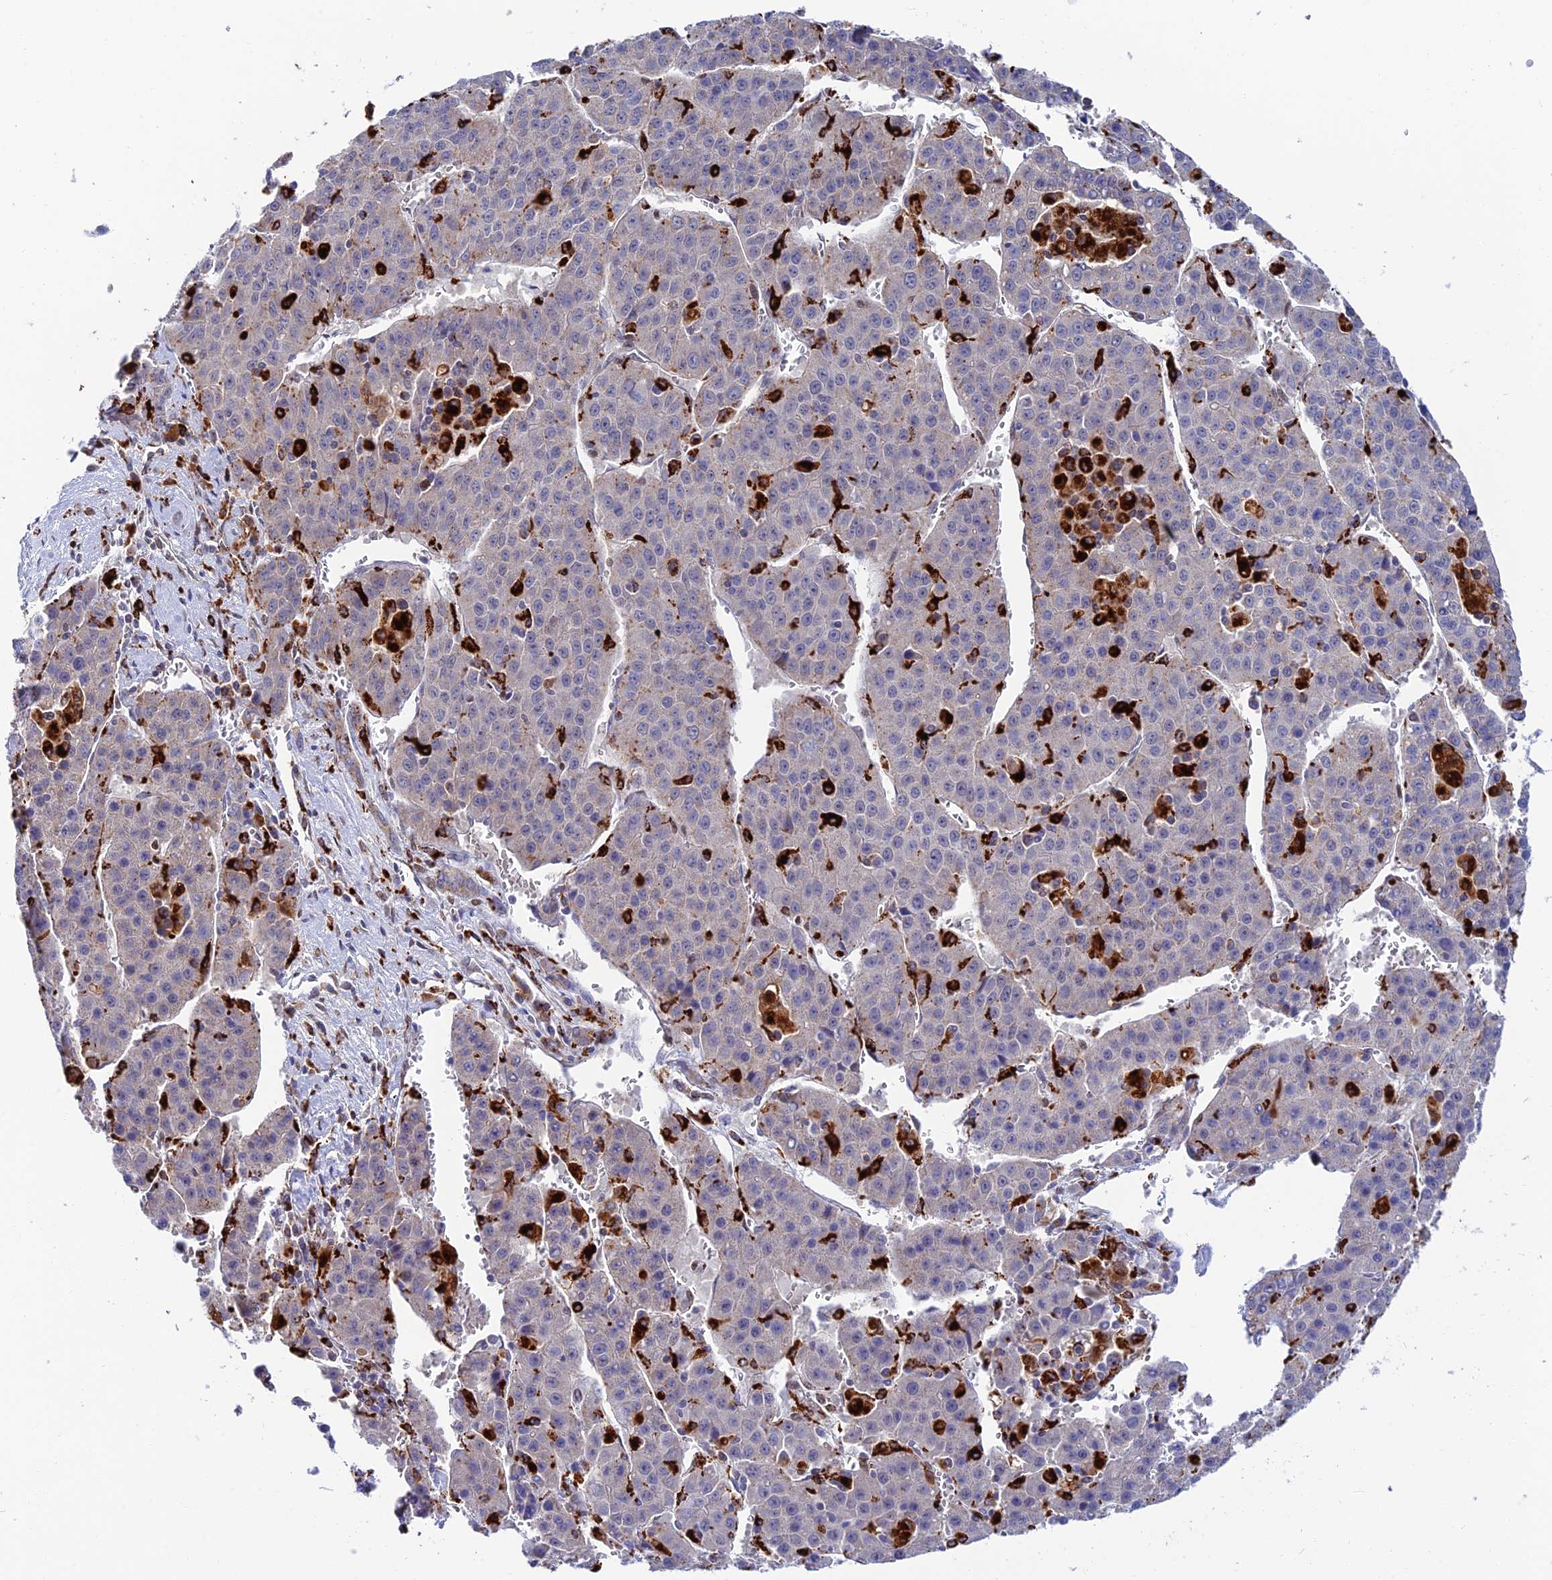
{"staining": {"intensity": "negative", "quantity": "none", "location": "none"}, "tissue": "liver cancer", "cell_type": "Tumor cells", "image_type": "cancer", "snomed": [{"axis": "morphology", "description": "Carcinoma, Hepatocellular, NOS"}, {"axis": "topography", "description": "Liver"}], "caption": "IHC photomicrograph of neoplastic tissue: liver hepatocellular carcinoma stained with DAB reveals no significant protein expression in tumor cells.", "gene": "HIC1", "patient": {"sex": "female", "age": 53}}